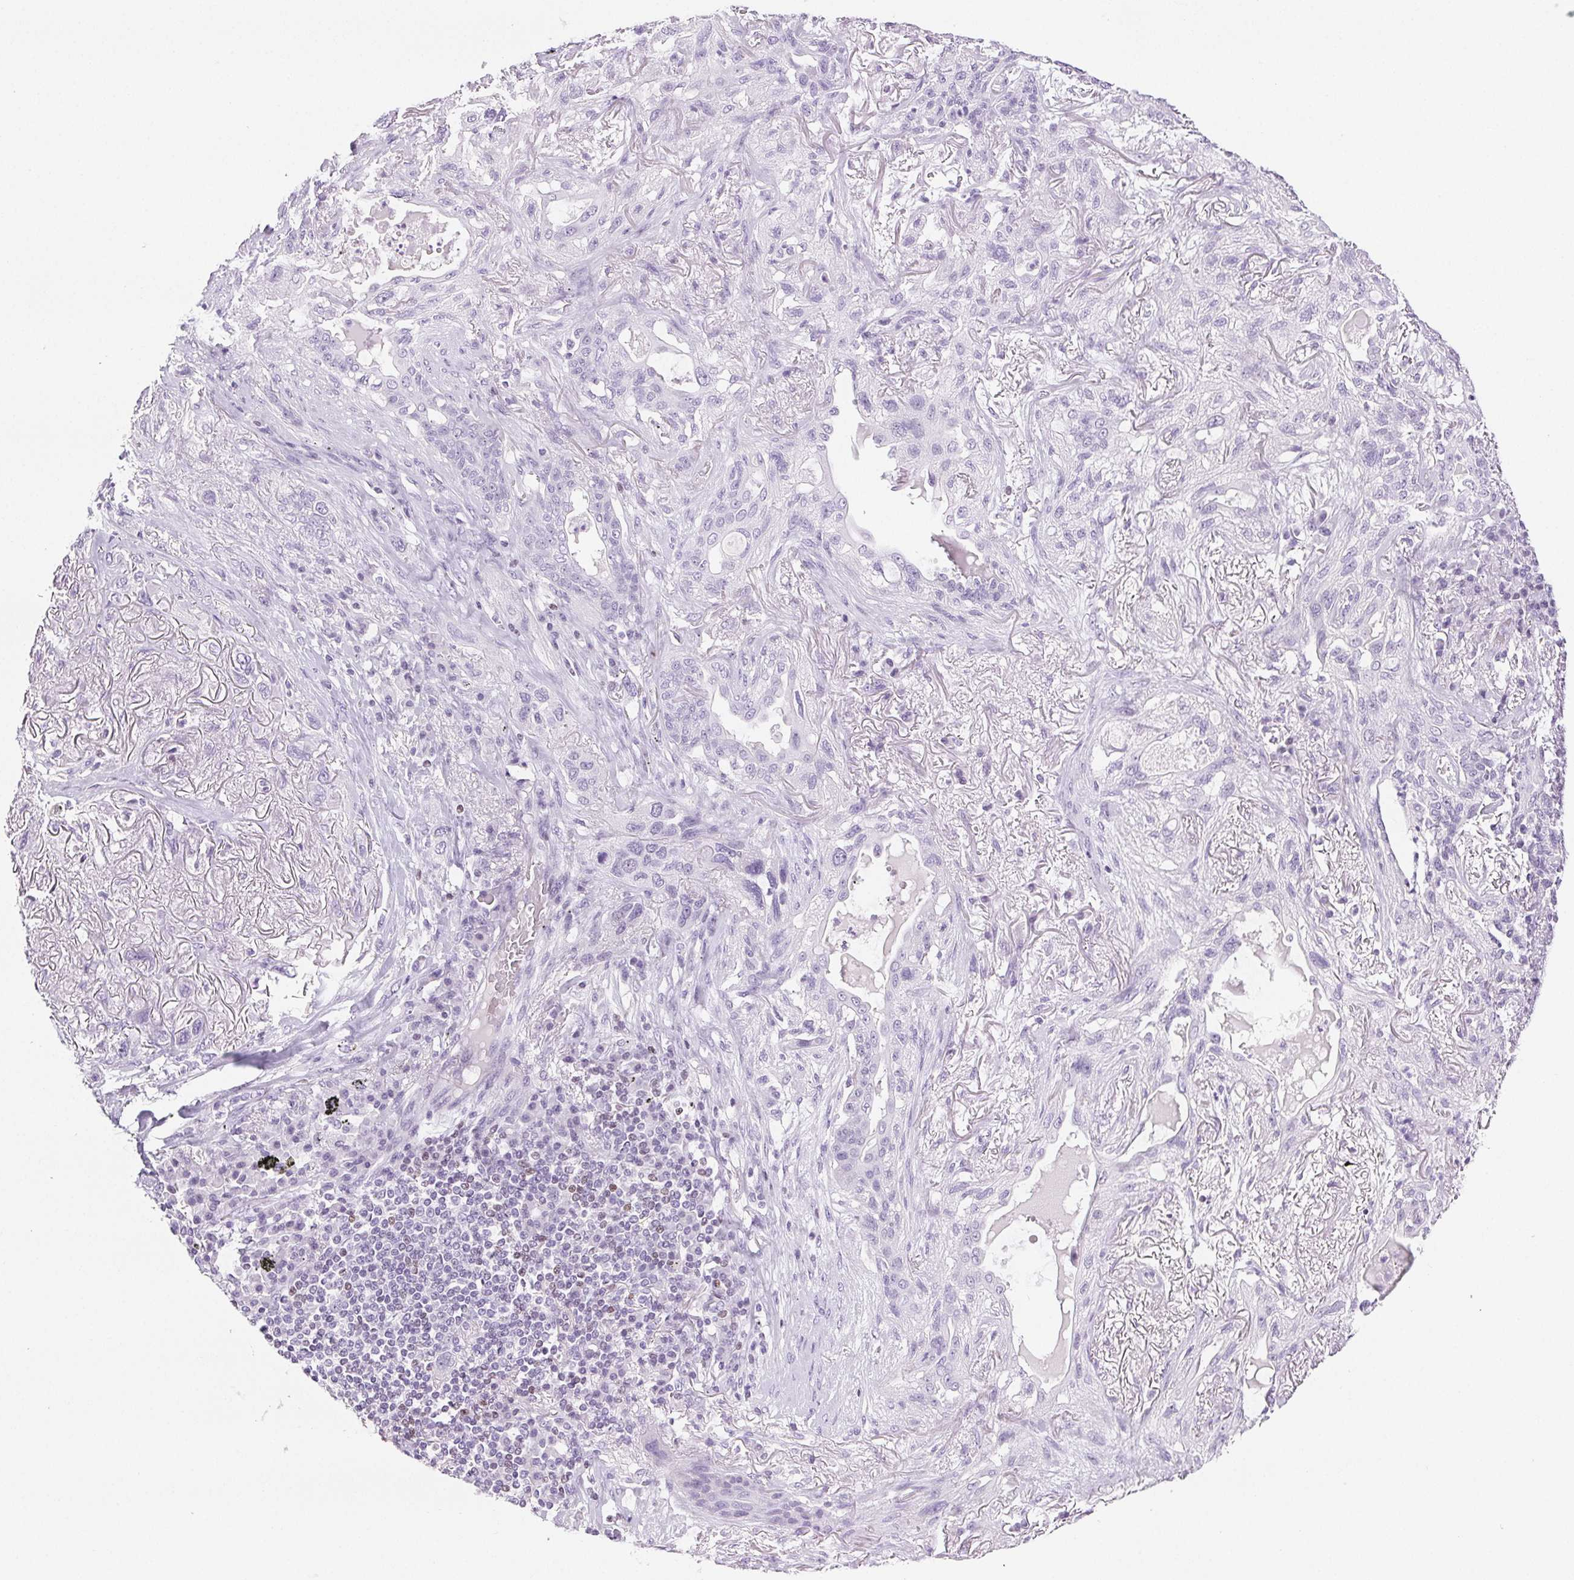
{"staining": {"intensity": "negative", "quantity": "none", "location": "none"}, "tissue": "lung cancer", "cell_type": "Tumor cells", "image_type": "cancer", "snomed": [{"axis": "morphology", "description": "Squamous cell carcinoma, NOS"}, {"axis": "topography", "description": "Lung"}], "caption": "Immunohistochemistry micrograph of neoplastic tissue: lung squamous cell carcinoma stained with DAB (3,3'-diaminobenzidine) exhibits no significant protein staining in tumor cells.", "gene": "BEND2", "patient": {"sex": "female", "age": 70}}